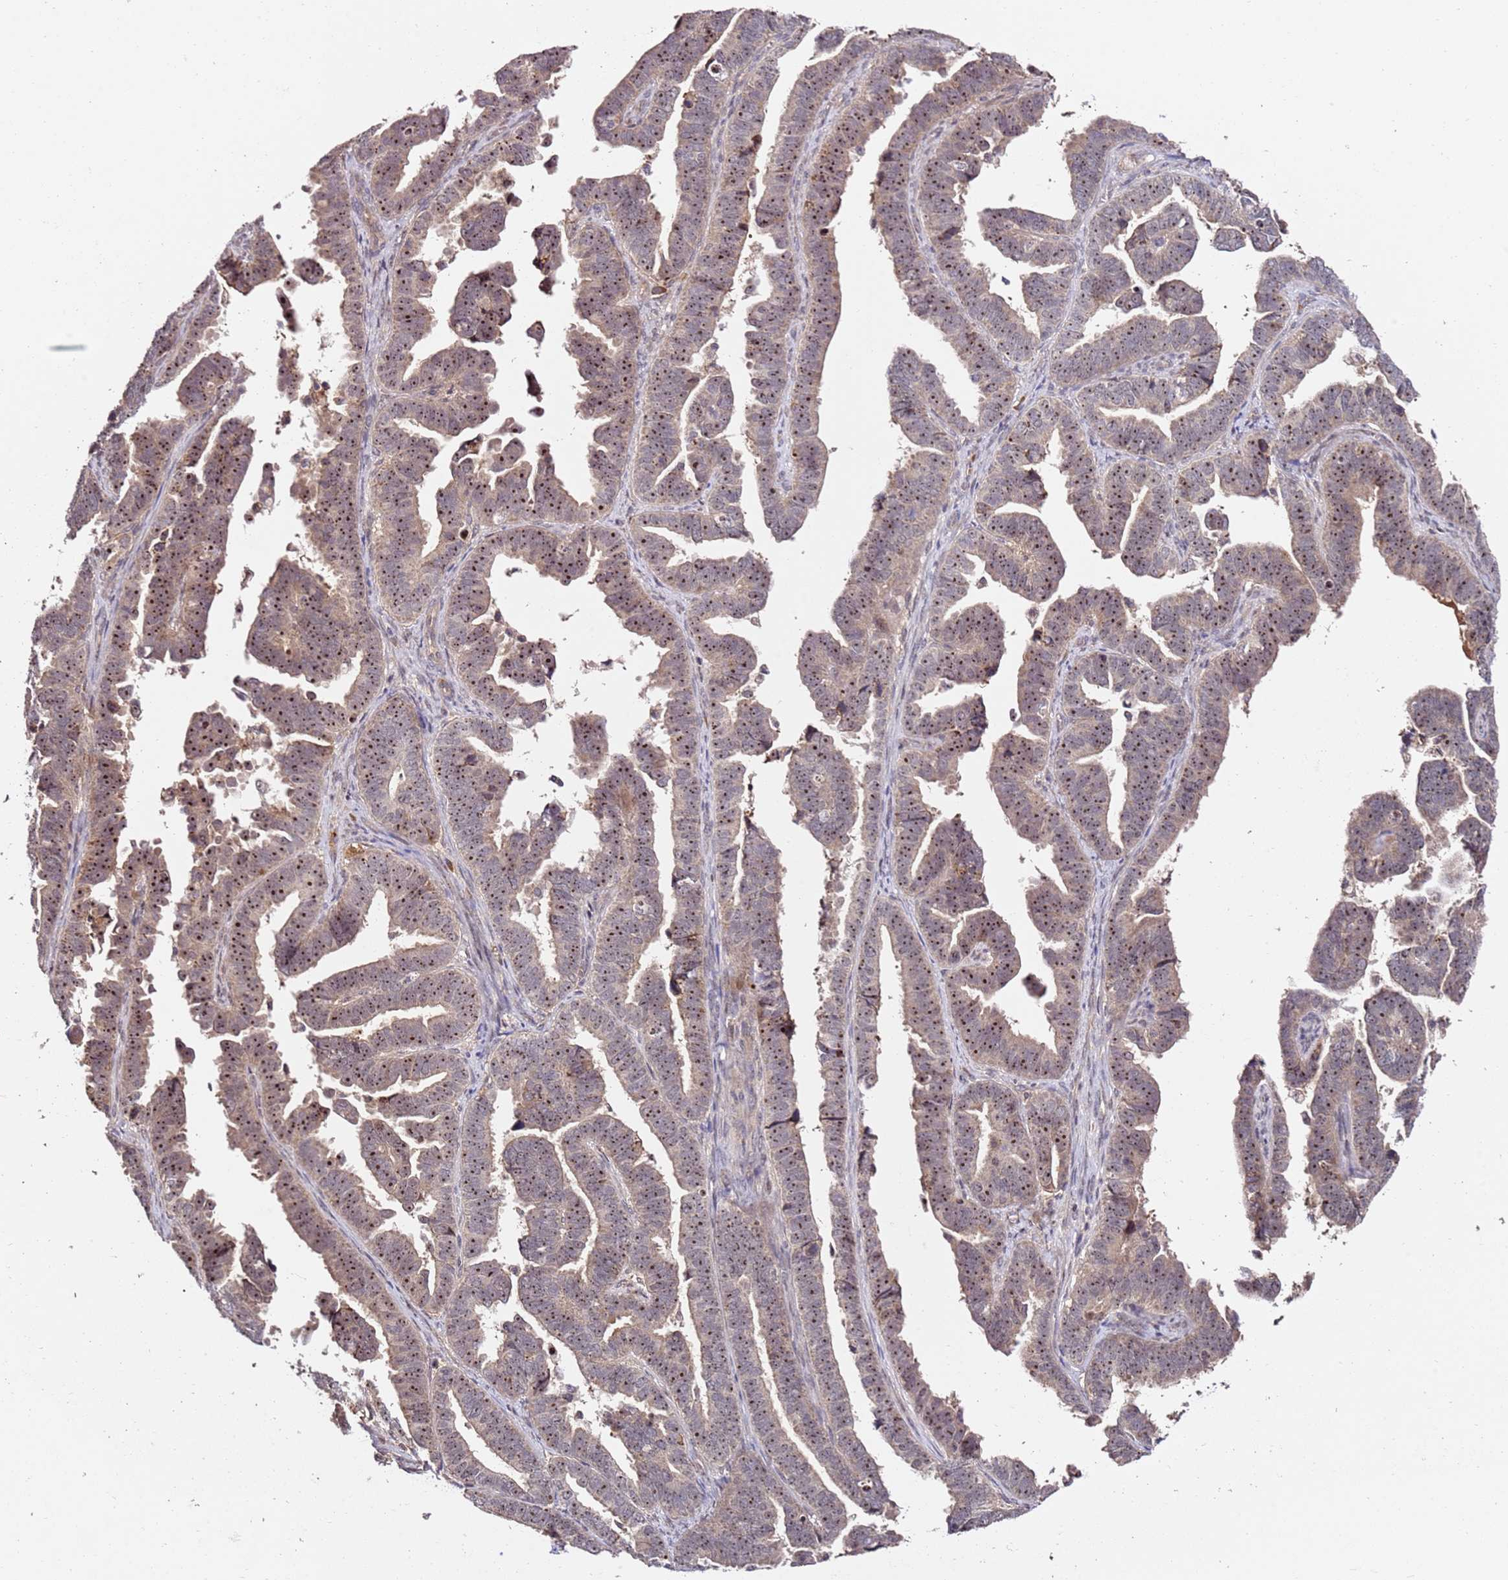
{"staining": {"intensity": "moderate", "quantity": ">75%", "location": "cytoplasmic/membranous,nuclear"}, "tissue": "endometrial cancer", "cell_type": "Tumor cells", "image_type": "cancer", "snomed": [{"axis": "morphology", "description": "Adenocarcinoma, NOS"}, {"axis": "topography", "description": "Endometrium"}], "caption": "The photomicrograph shows staining of endometrial adenocarcinoma, revealing moderate cytoplasmic/membranous and nuclear protein positivity (brown color) within tumor cells.", "gene": "DDX27", "patient": {"sex": "female", "age": 75}}